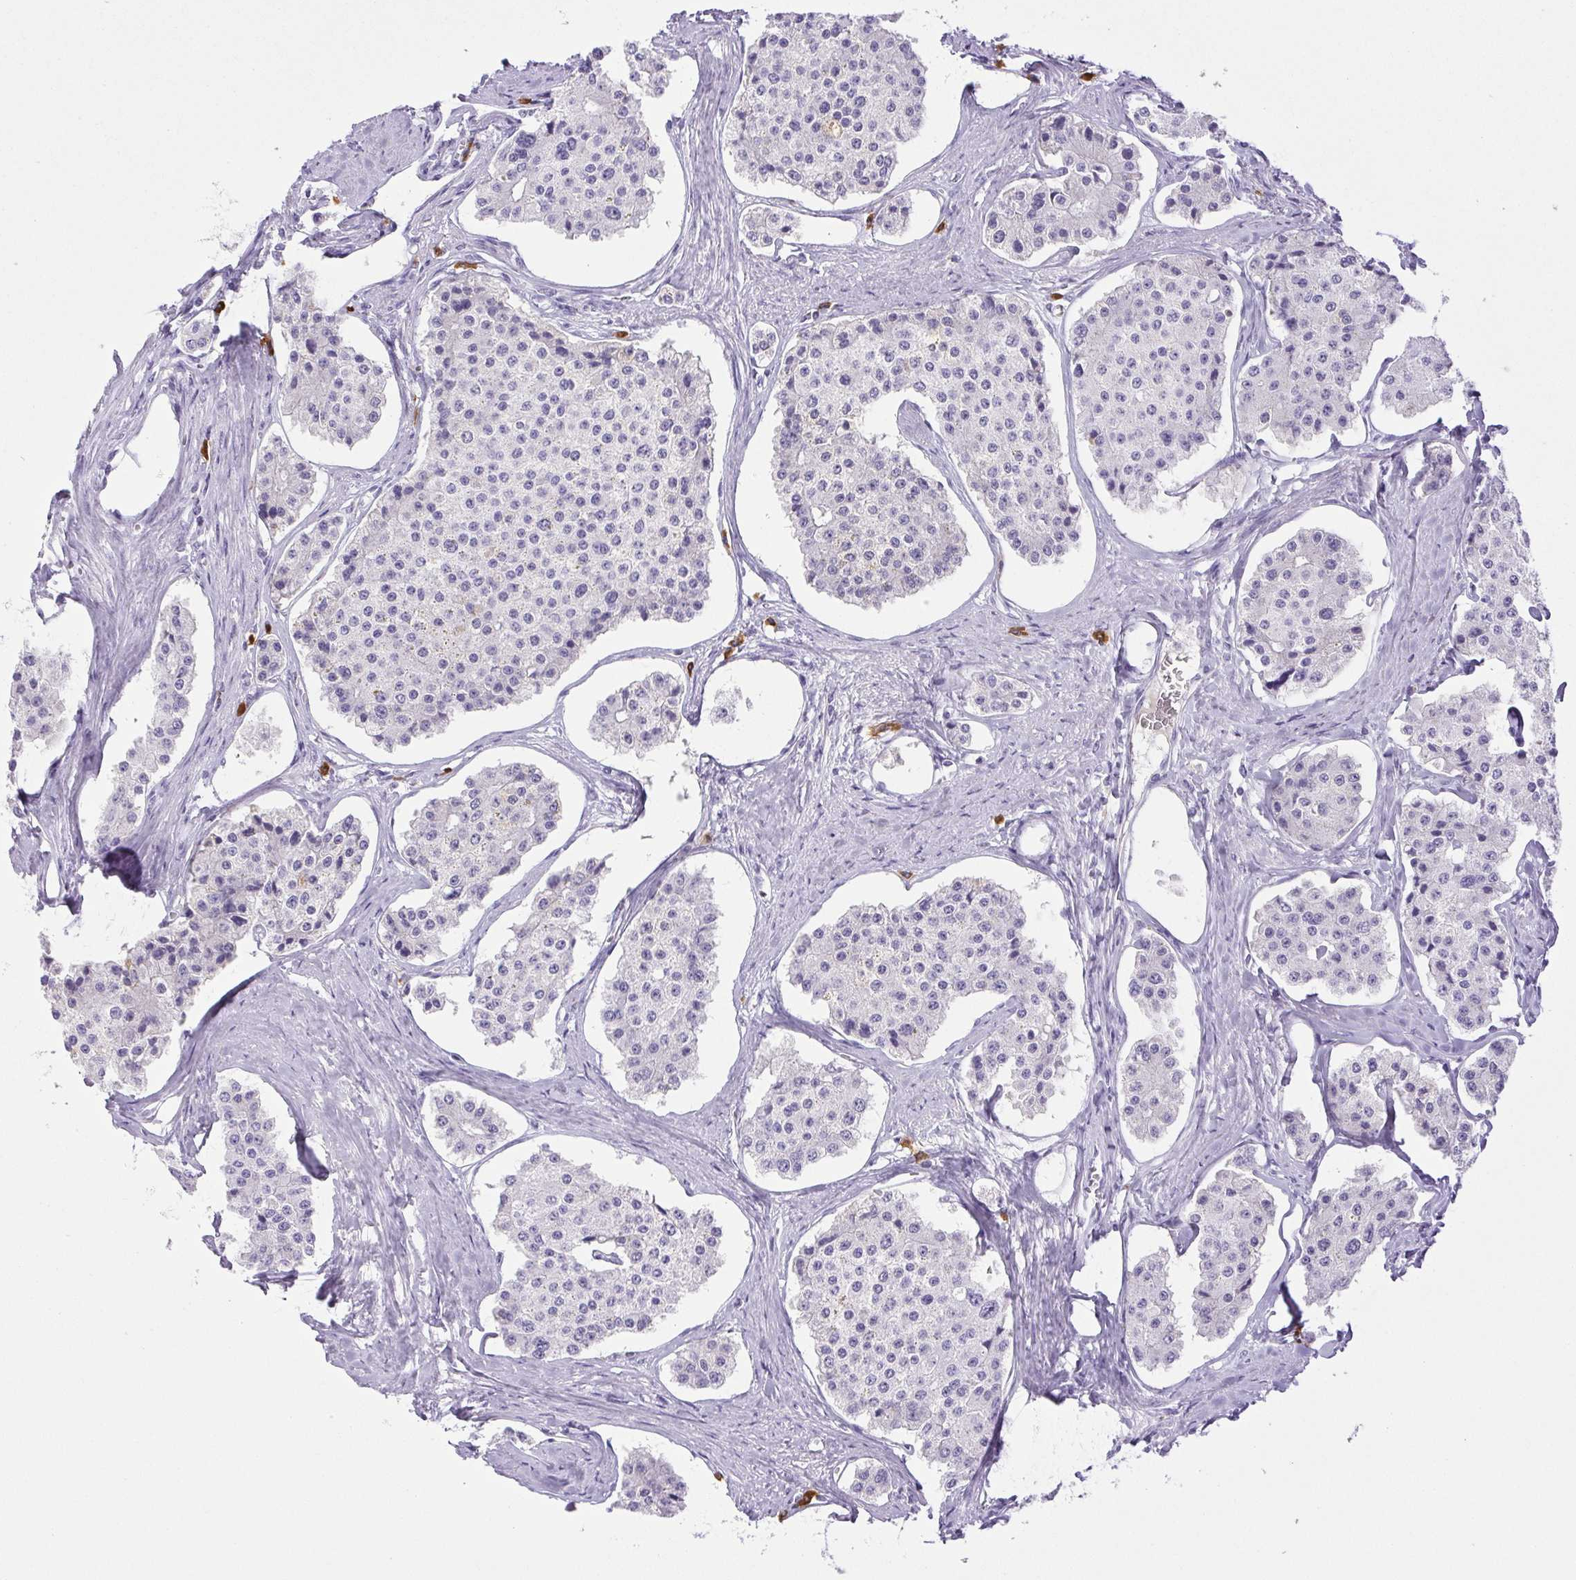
{"staining": {"intensity": "negative", "quantity": "none", "location": "none"}, "tissue": "carcinoid", "cell_type": "Tumor cells", "image_type": "cancer", "snomed": [{"axis": "morphology", "description": "Carcinoid, malignant, NOS"}, {"axis": "topography", "description": "Small intestine"}], "caption": "DAB immunohistochemical staining of carcinoid demonstrates no significant expression in tumor cells.", "gene": "PAPPA2", "patient": {"sex": "female", "age": 65}}